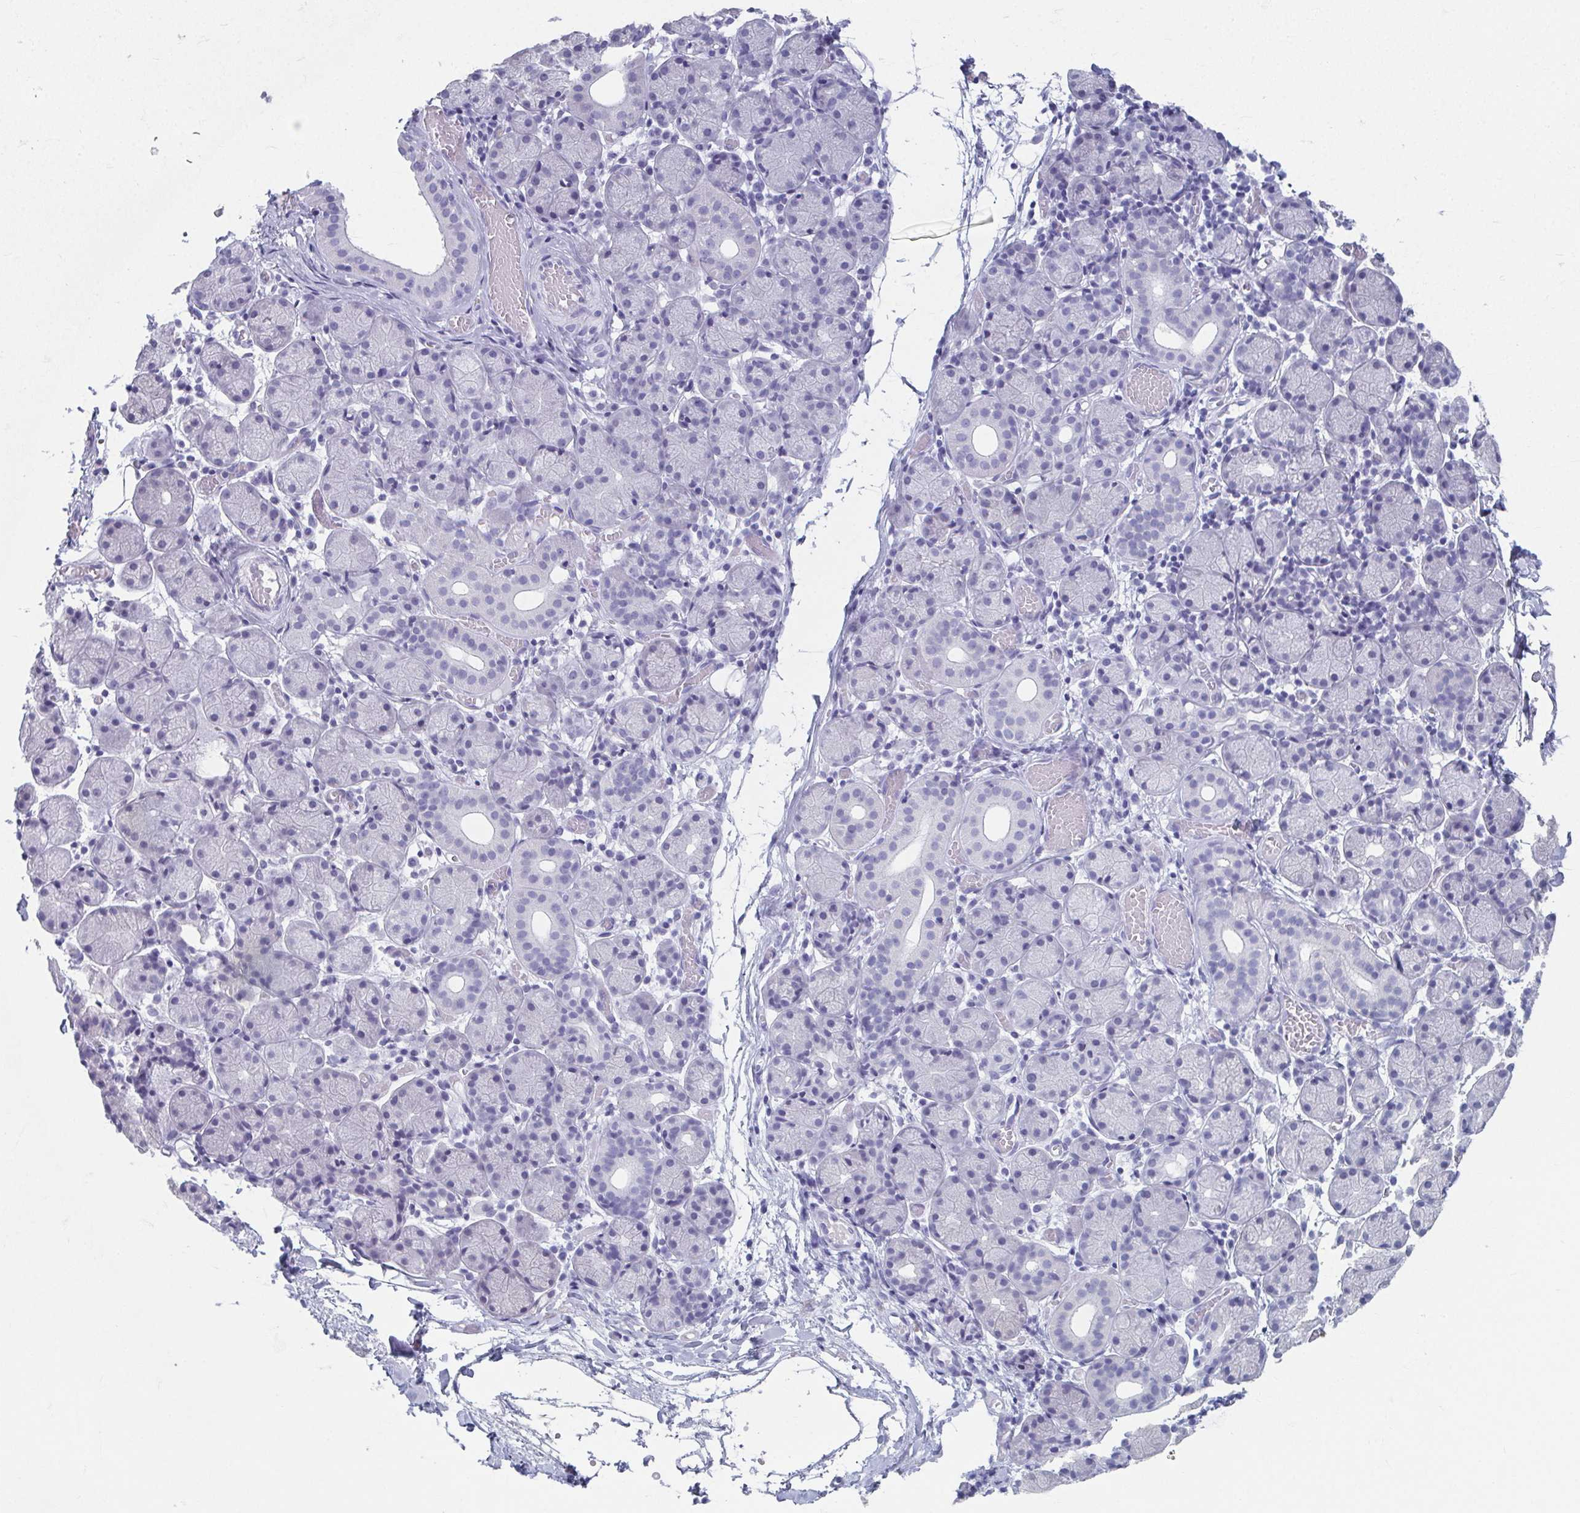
{"staining": {"intensity": "negative", "quantity": "none", "location": "none"}, "tissue": "salivary gland", "cell_type": "Glandular cells", "image_type": "normal", "snomed": [{"axis": "morphology", "description": "Normal tissue, NOS"}, {"axis": "topography", "description": "Salivary gland"}], "caption": "This is an IHC micrograph of normal human salivary gland. There is no staining in glandular cells.", "gene": "GHRL", "patient": {"sex": "female", "age": 24}}